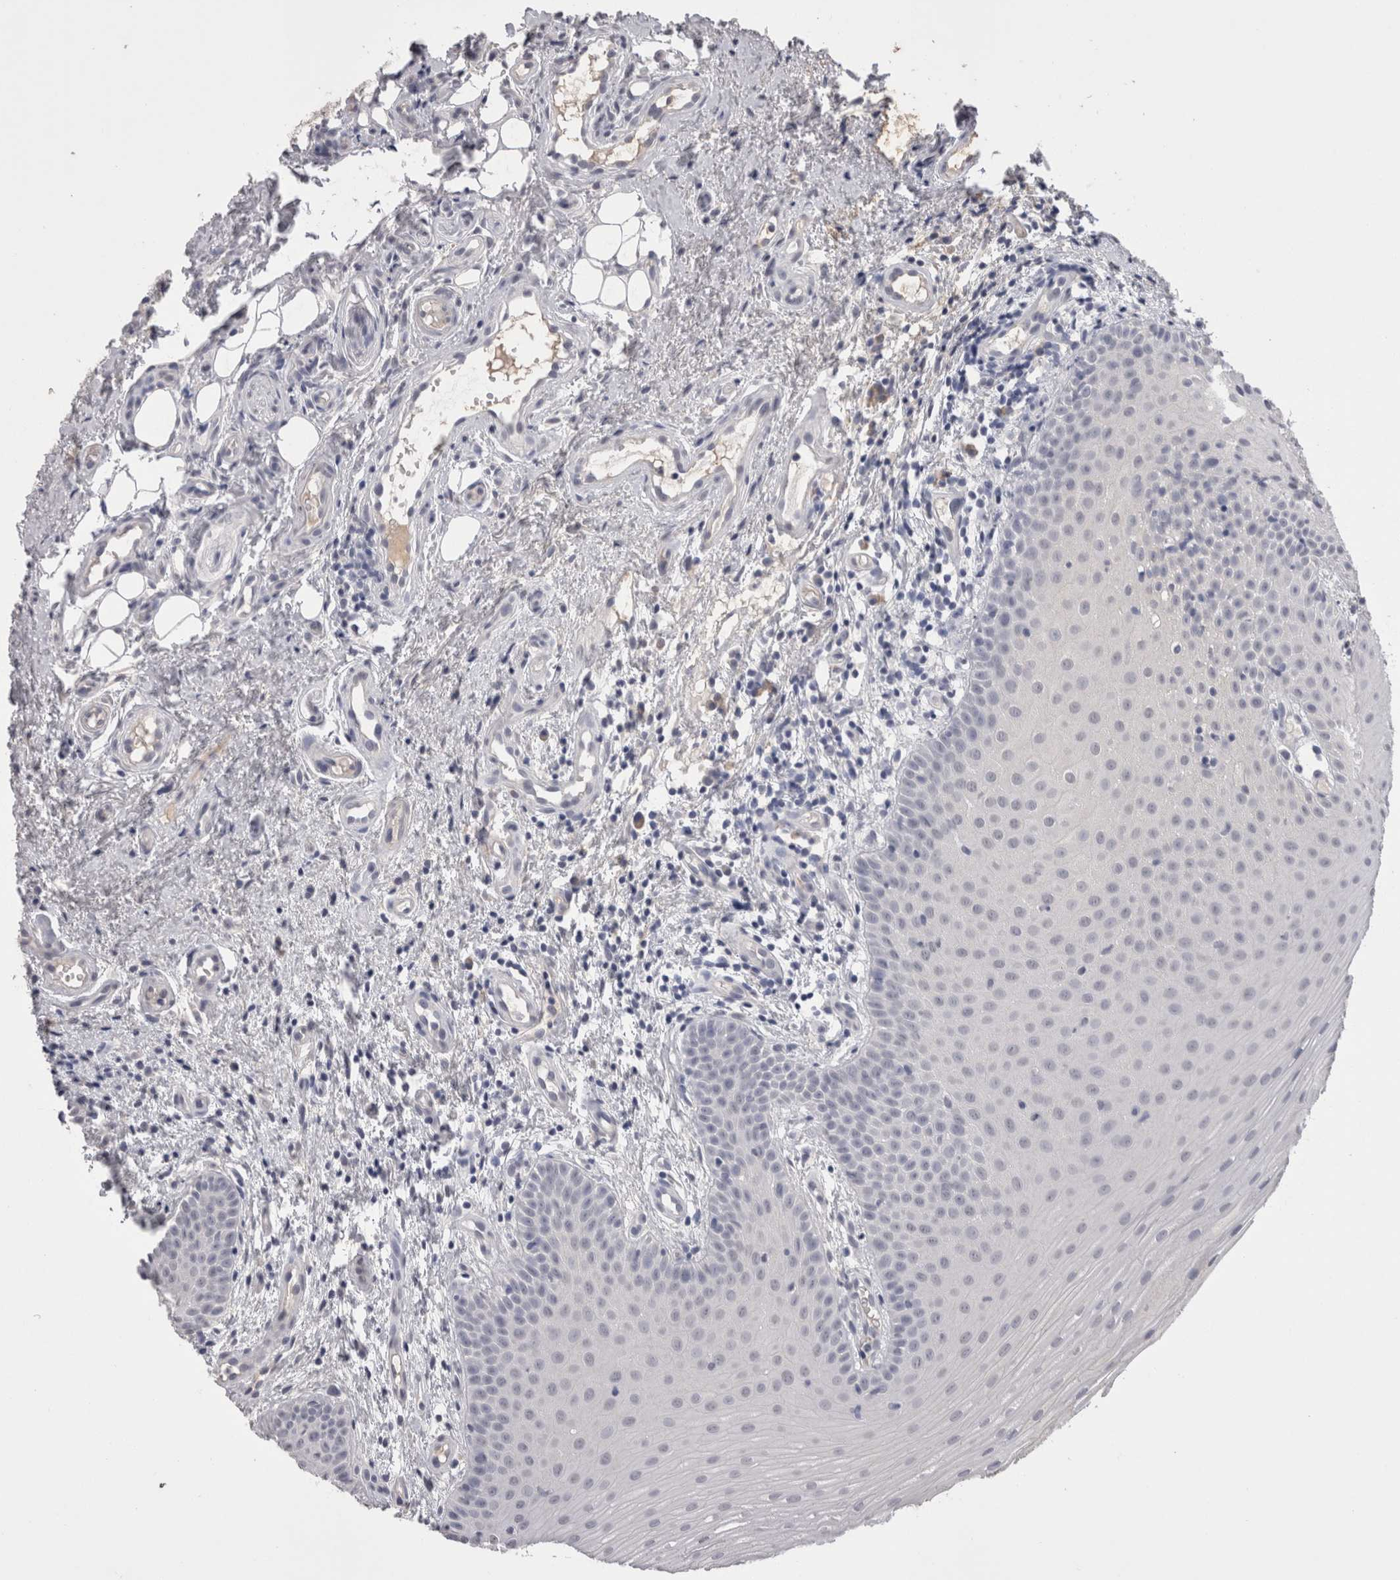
{"staining": {"intensity": "negative", "quantity": "none", "location": "none"}, "tissue": "oral mucosa", "cell_type": "Squamous epithelial cells", "image_type": "normal", "snomed": [{"axis": "morphology", "description": "Normal tissue, NOS"}, {"axis": "topography", "description": "Oral tissue"}], "caption": "IHC of normal oral mucosa reveals no positivity in squamous epithelial cells.", "gene": "CDHR5", "patient": {"sex": "male", "age": 60}}